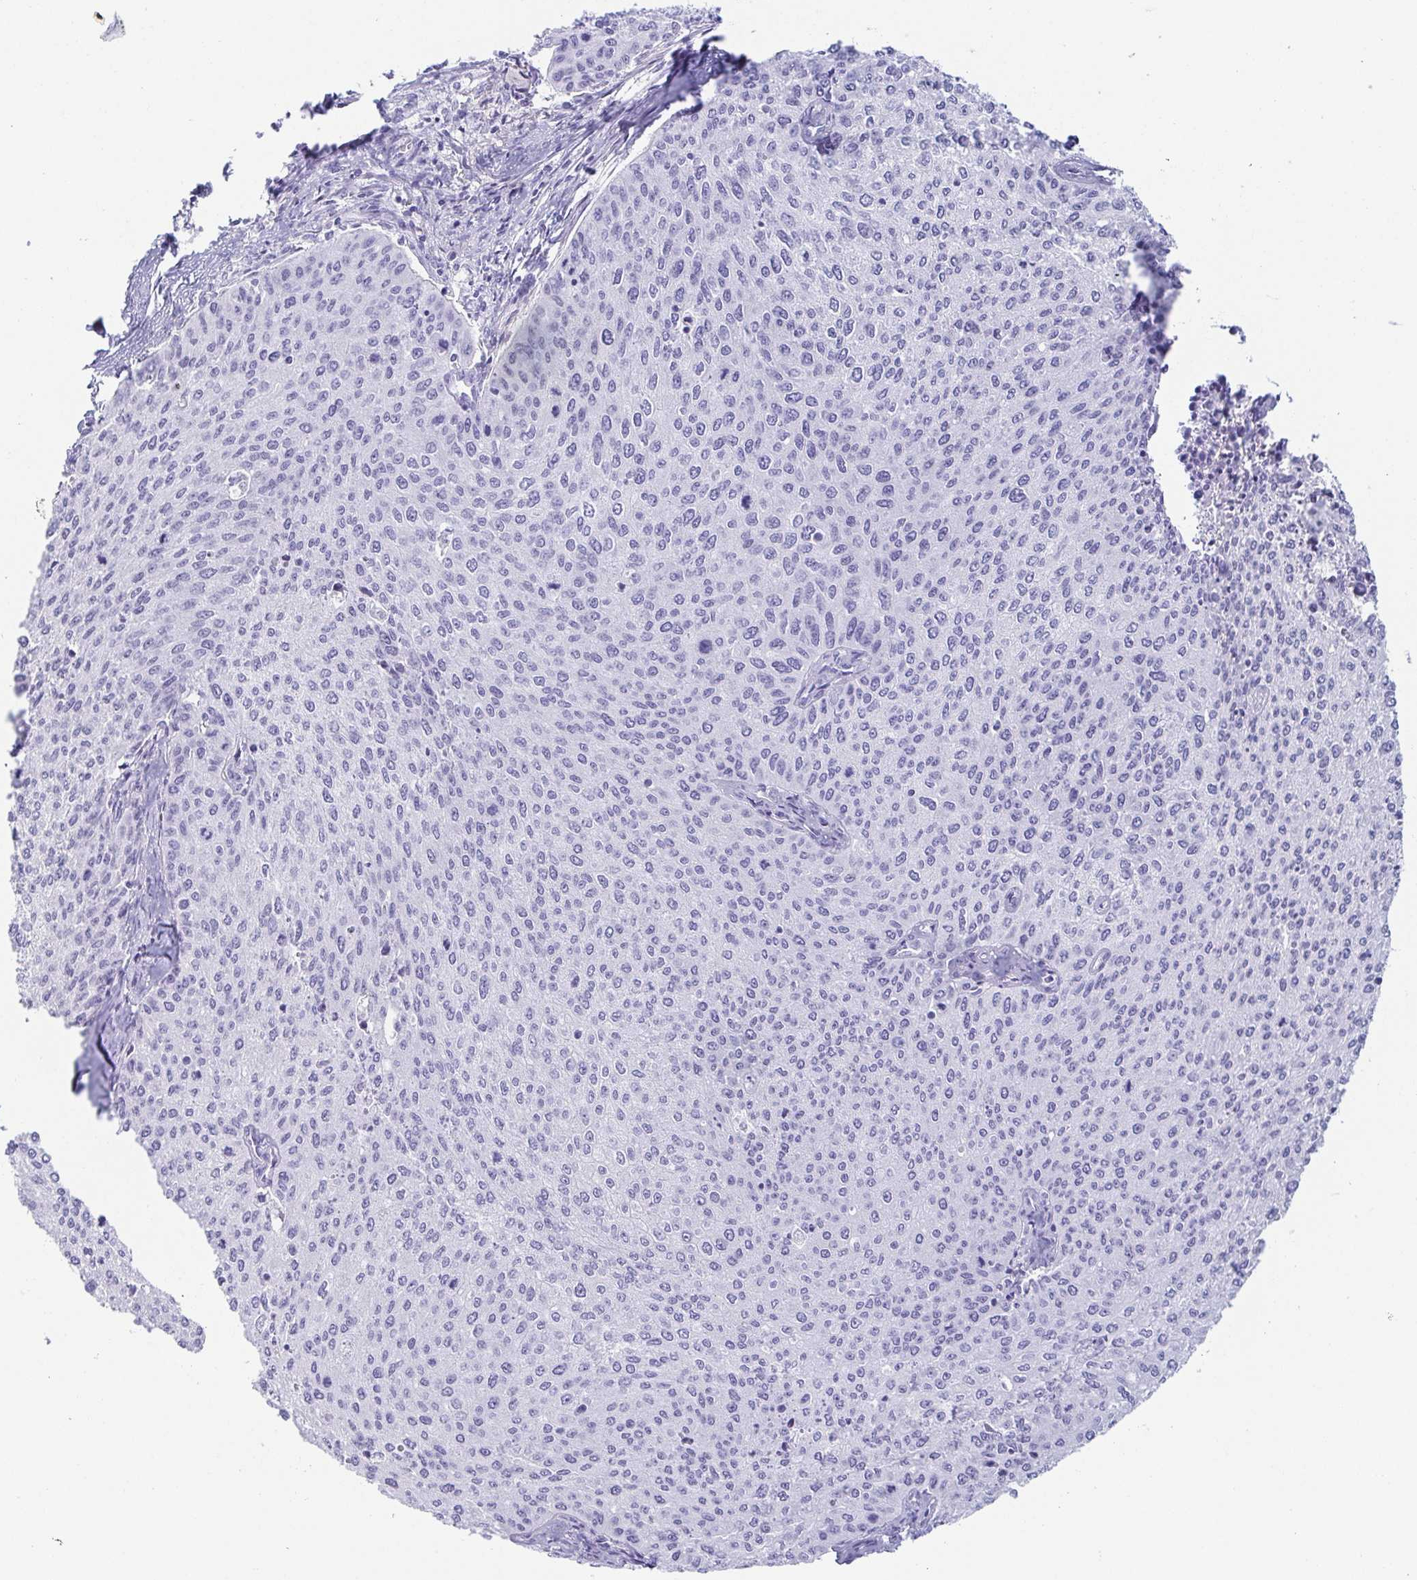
{"staining": {"intensity": "negative", "quantity": "none", "location": "none"}, "tissue": "cervical cancer", "cell_type": "Tumor cells", "image_type": "cancer", "snomed": [{"axis": "morphology", "description": "Squamous cell carcinoma, NOS"}, {"axis": "topography", "description": "Cervix"}], "caption": "A high-resolution micrograph shows IHC staining of cervical squamous cell carcinoma, which reveals no significant positivity in tumor cells.", "gene": "ZG16B", "patient": {"sex": "female", "age": 38}}